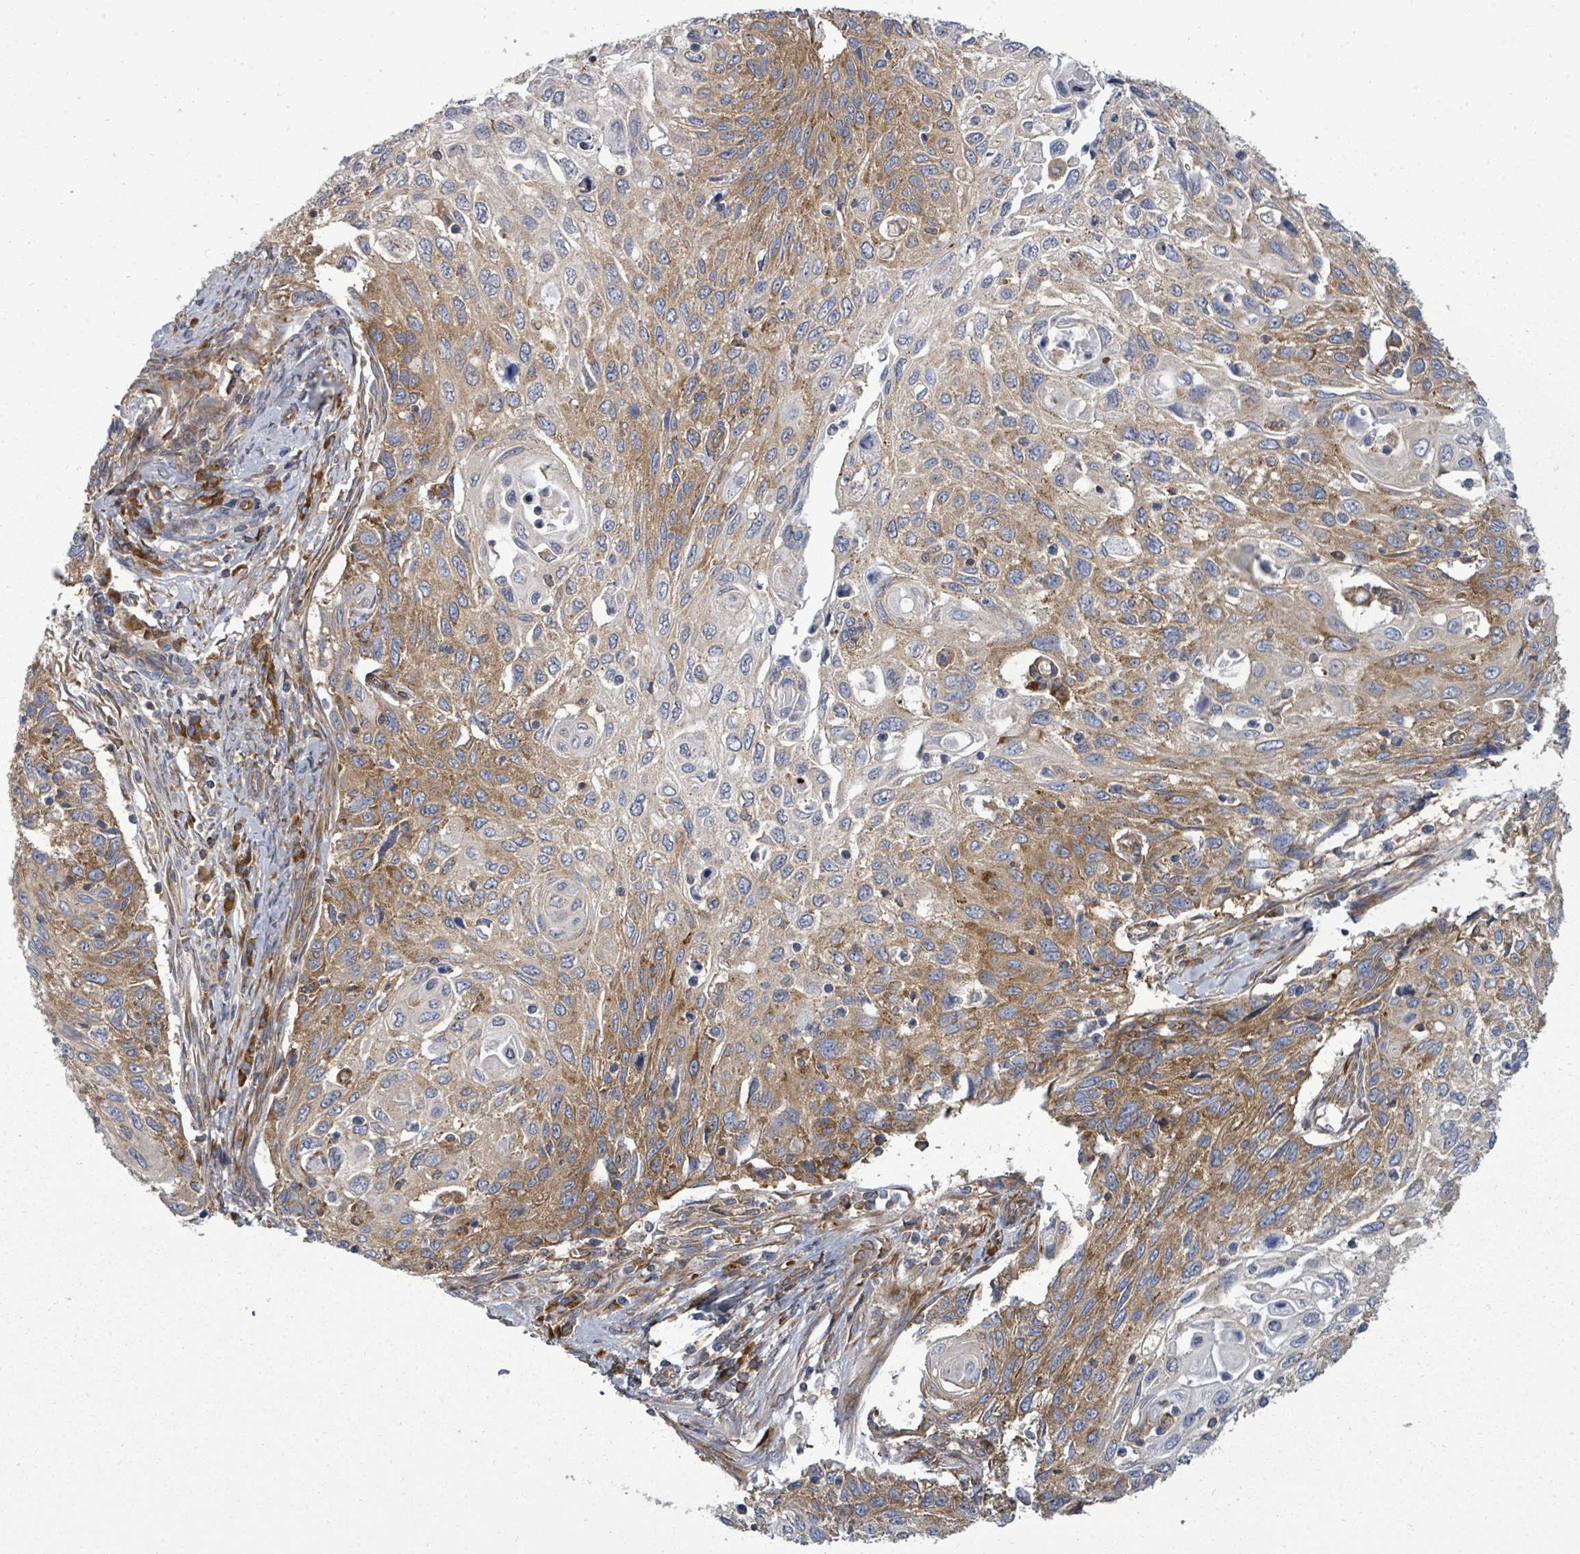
{"staining": {"intensity": "moderate", "quantity": ">75%", "location": "cytoplasmic/membranous"}, "tissue": "cervical cancer", "cell_type": "Tumor cells", "image_type": "cancer", "snomed": [{"axis": "morphology", "description": "Squamous cell carcinoma, NOS"}, {"axis": "topography", "description": "Cervix"}], "caption": "An image of cervical cancer (squamous cell carcinoma) stained for a protein exhibits moderate cytoplasmic/membranous brown staining in tumor cells.", "gene": "EIF3C", "patient": {"sex": "female", "age": 70}}